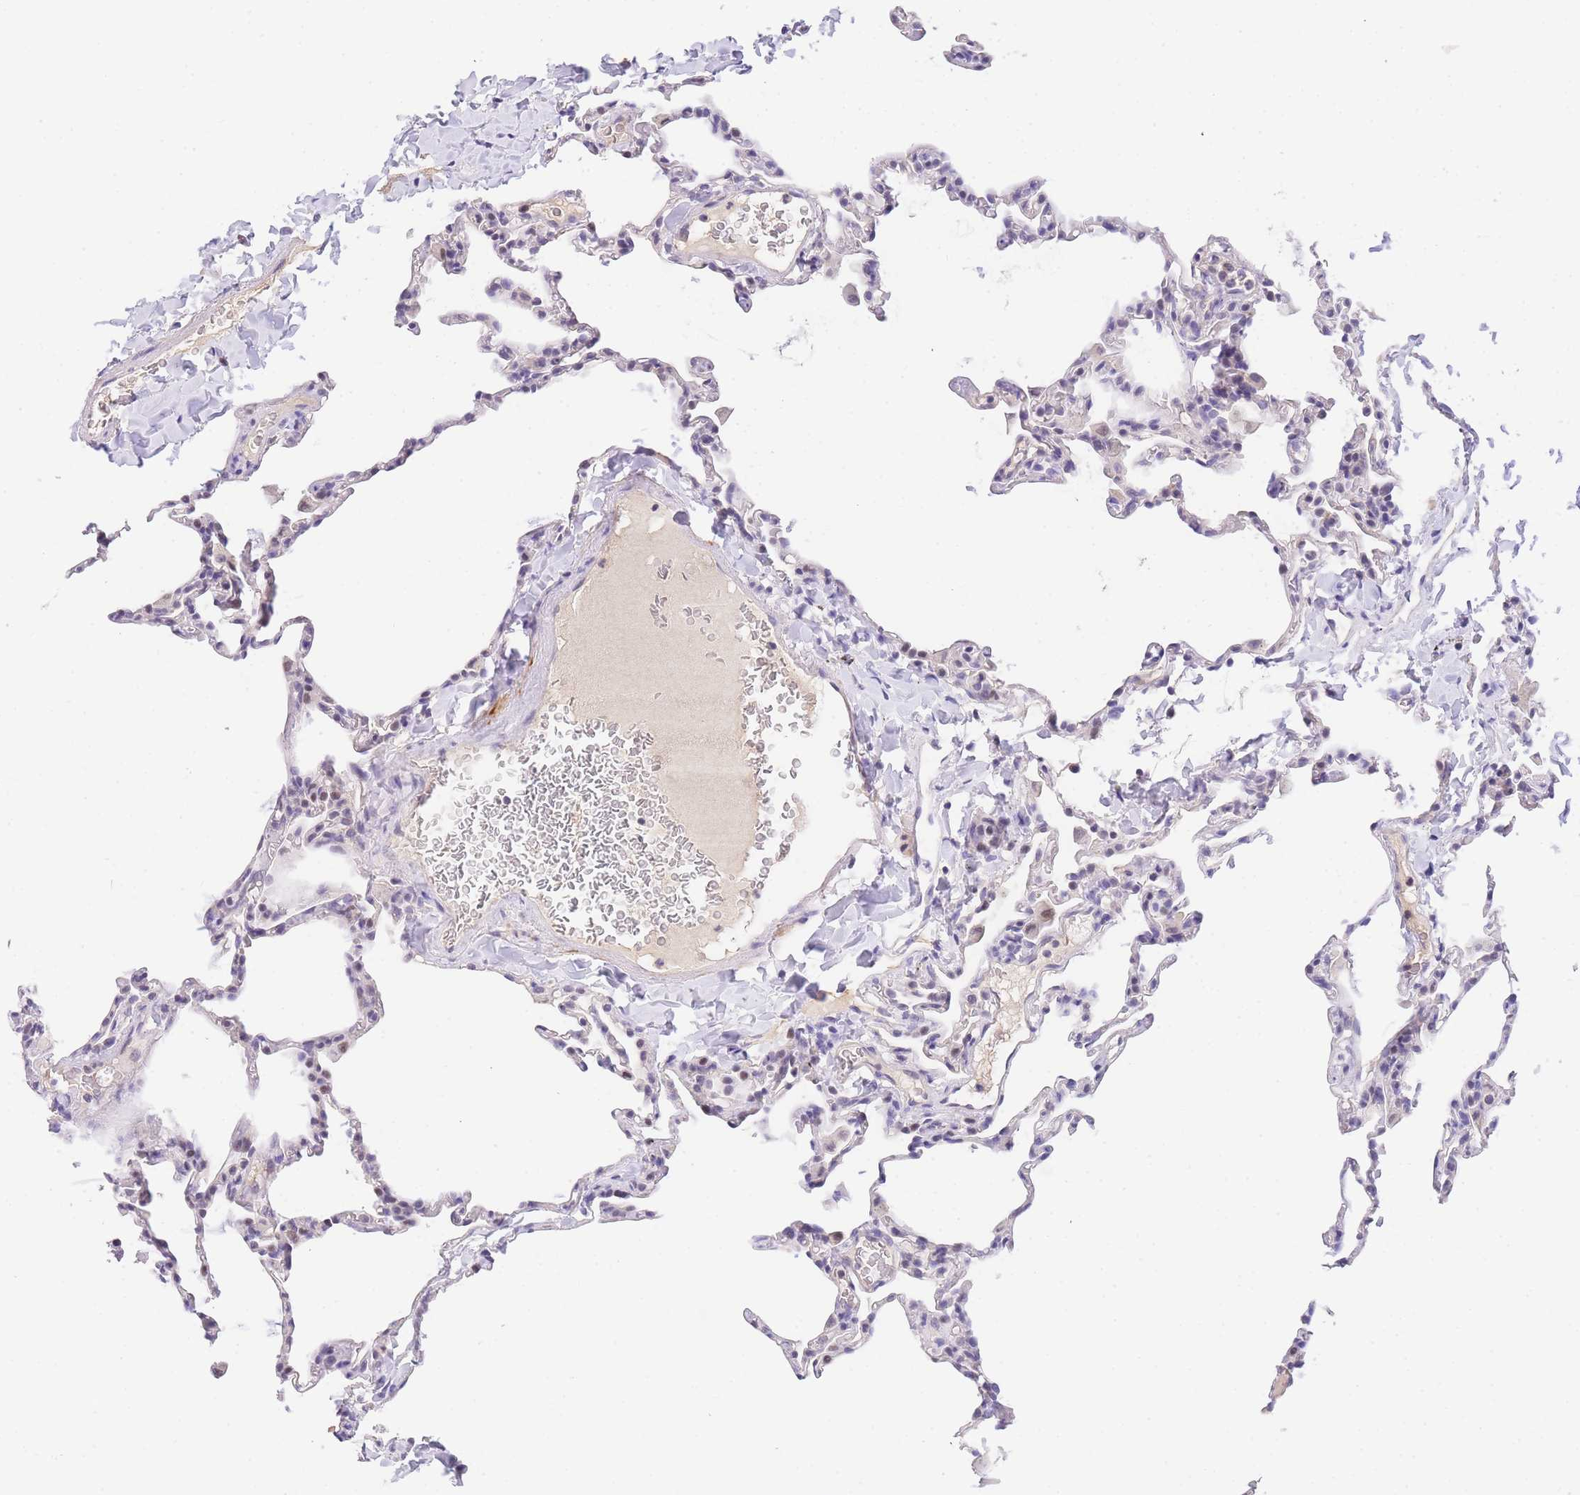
{"staining": {"intensity": "negative", "quantity": "none", "location": "none"}, "tissue": "lung", "cell_type": "Alveolar cells", "image_type": "normal", "snomed": [{"axis": "morphology", "description": "Normal tissue, NOS"}, {"axis": "topography", "description": "Lung"}], "caption": "Protein analysis of normal lung shows no significant expression in alveolar cells. Nuclei are stained in blue.", "gene": "SLC35F2", "patient": {"sex": "male", "age": 20}}